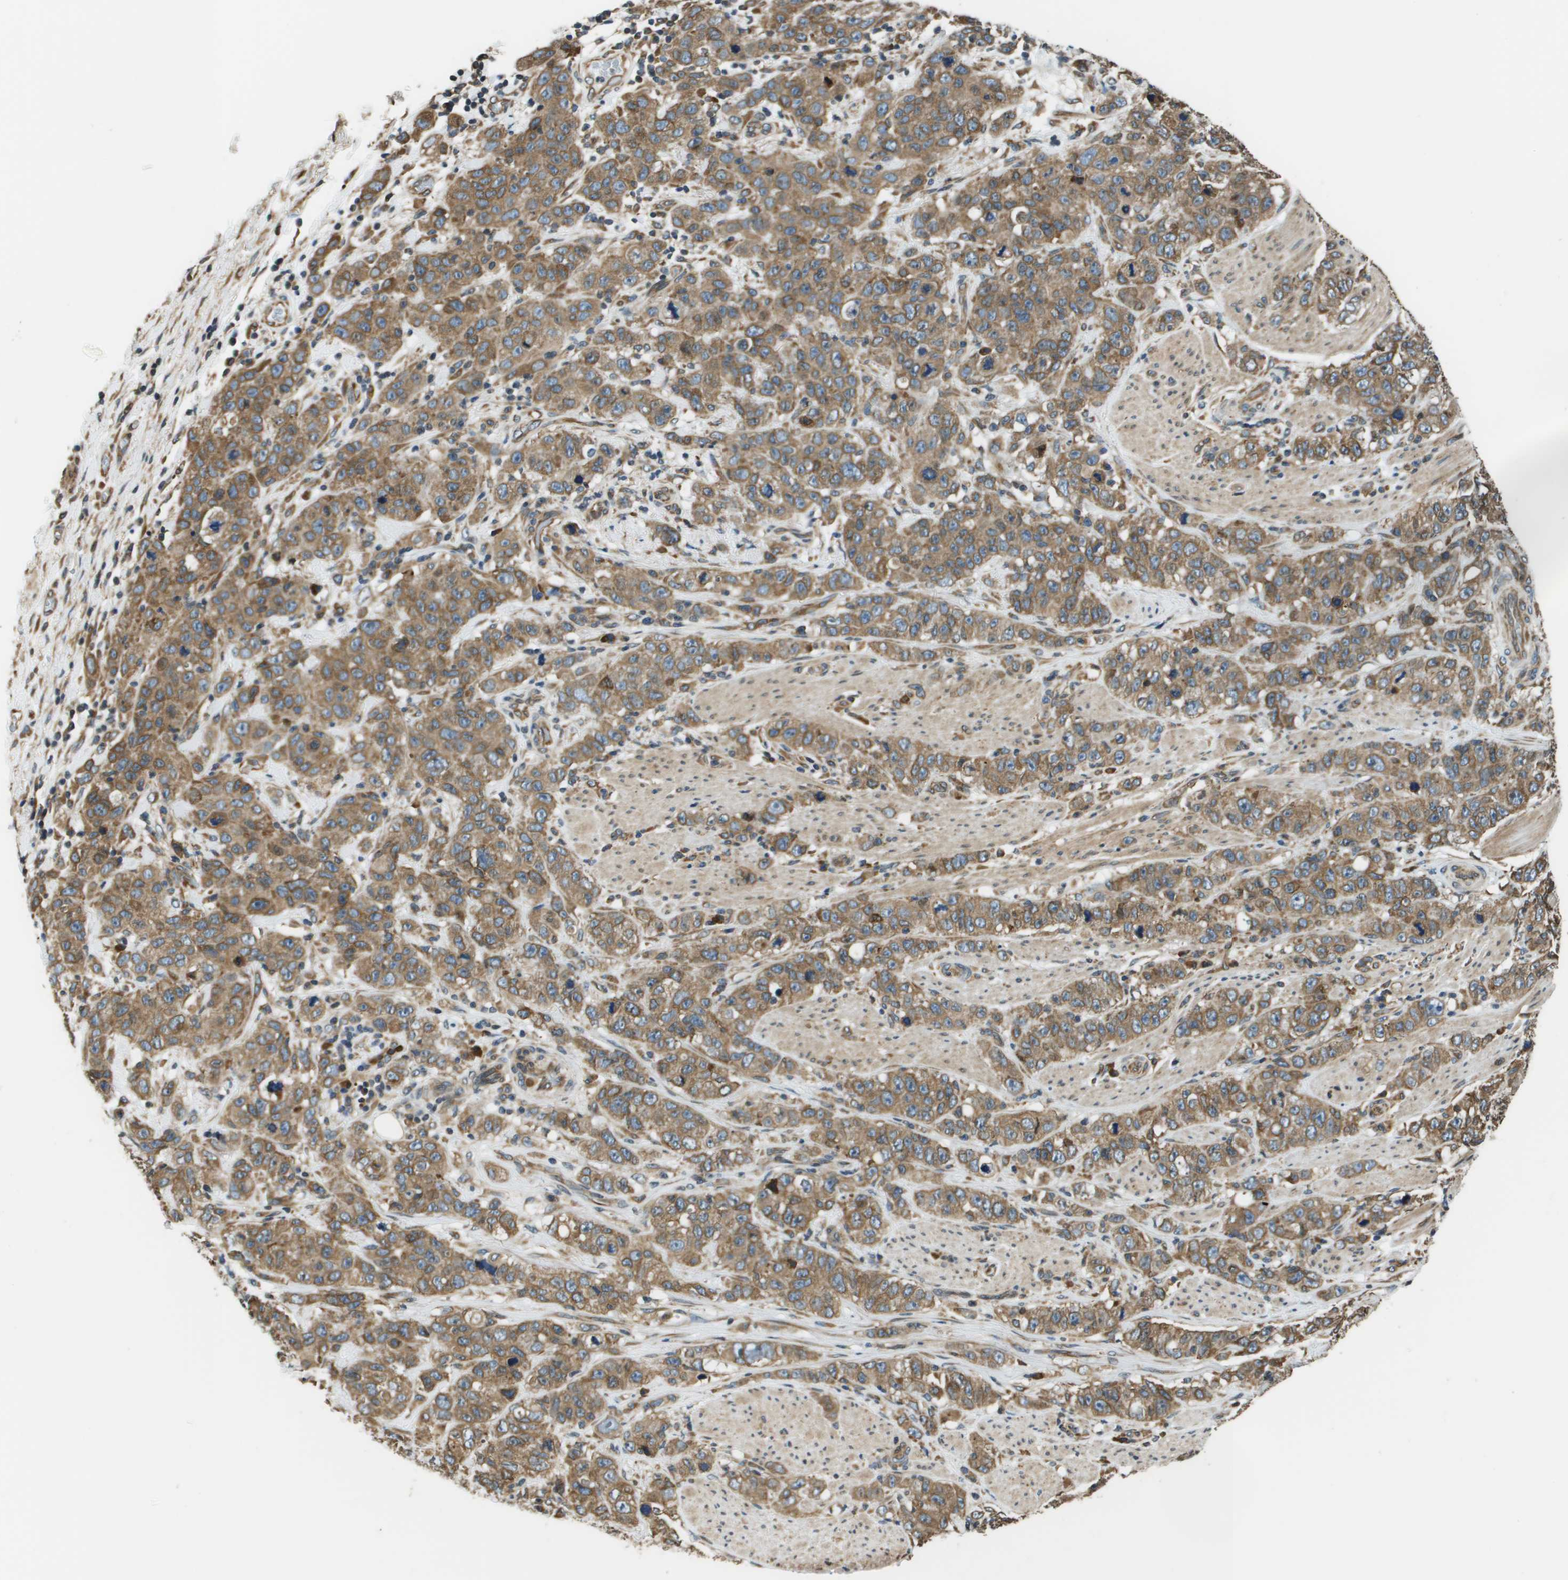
{"staining": {"intensity": "moderate", "quantity": ">75%", "location": "cytoplasmic/membranous"}, "tissue": "stomach cancer", "cell_type": "Tumor cells", "image_type": "cancer", "snomed": [{"axis": "morphology", "description": "Adenocarcinoma, NOS"}, {"axis": "topography", "description": "Stomach"}], "caption": "This is an image of immunohistochemistry (IHC) staining of stomach cancer (adenocarcinoma), which shows moderate expression in the cytoplasmic/membranous of tumor cells.", "gene": "SEC62", "patient": {"sex": "male", "age": 48}}